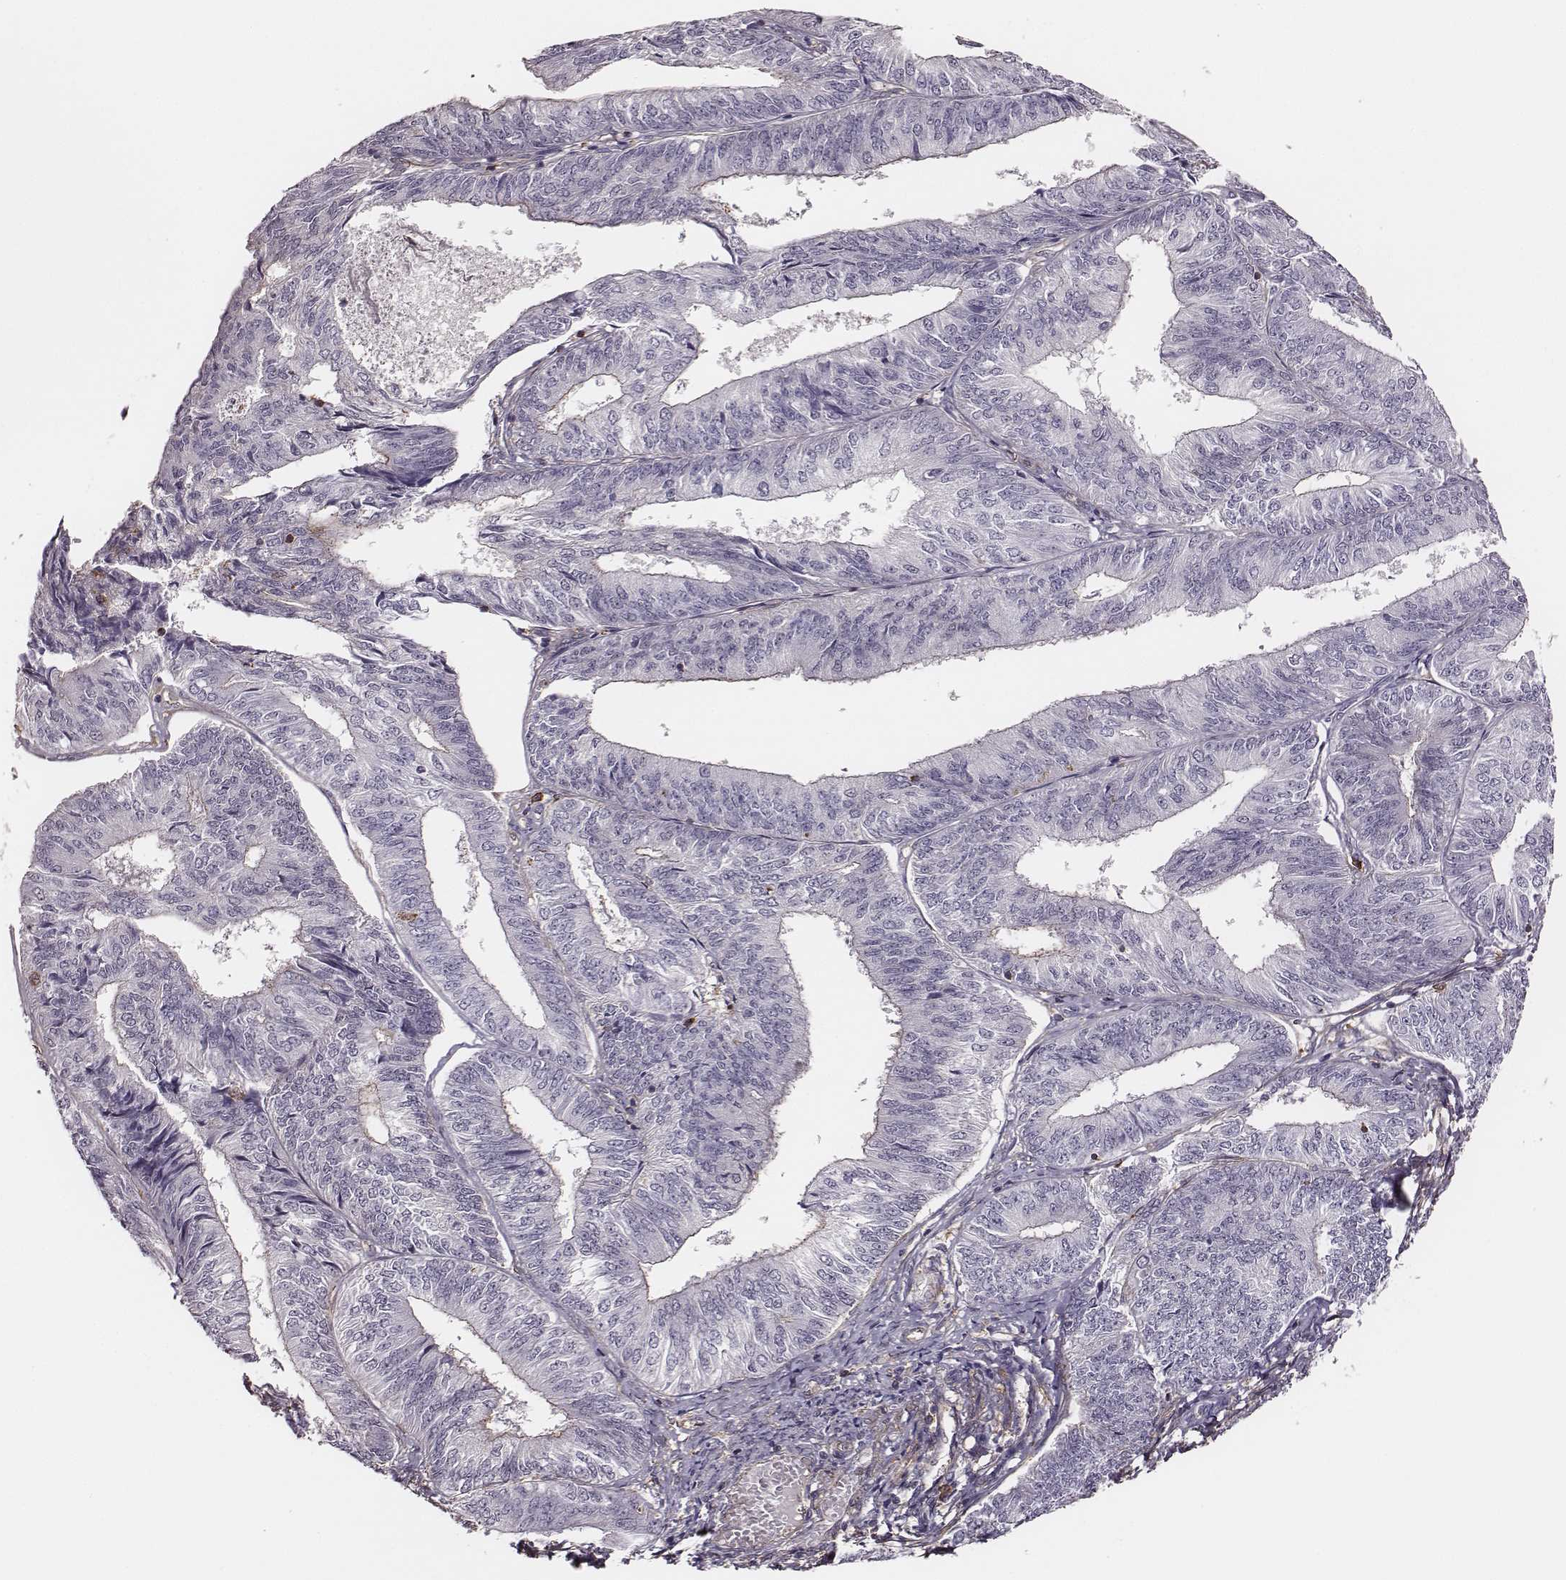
{"staining": {"intensity": "negative", "quantity": "none", "location": "none"}, "tissue": "endometrial cancer", "cell_type": "Tumor cells", "image_type": "cancer", "snomed": [{"axis": "morphology", "description": "Adenocarcinoma, NOS"}, {"axis": "topography", "description": "Endometrium"}], "caption": "Human endometrial cancer (adenocarcinoma) stained for a protein using immunohistochemistry (IHC) reveals no staining in tumor cells.", "gene": "ZYX", "patient": {"sex": "female", "age": 58}}